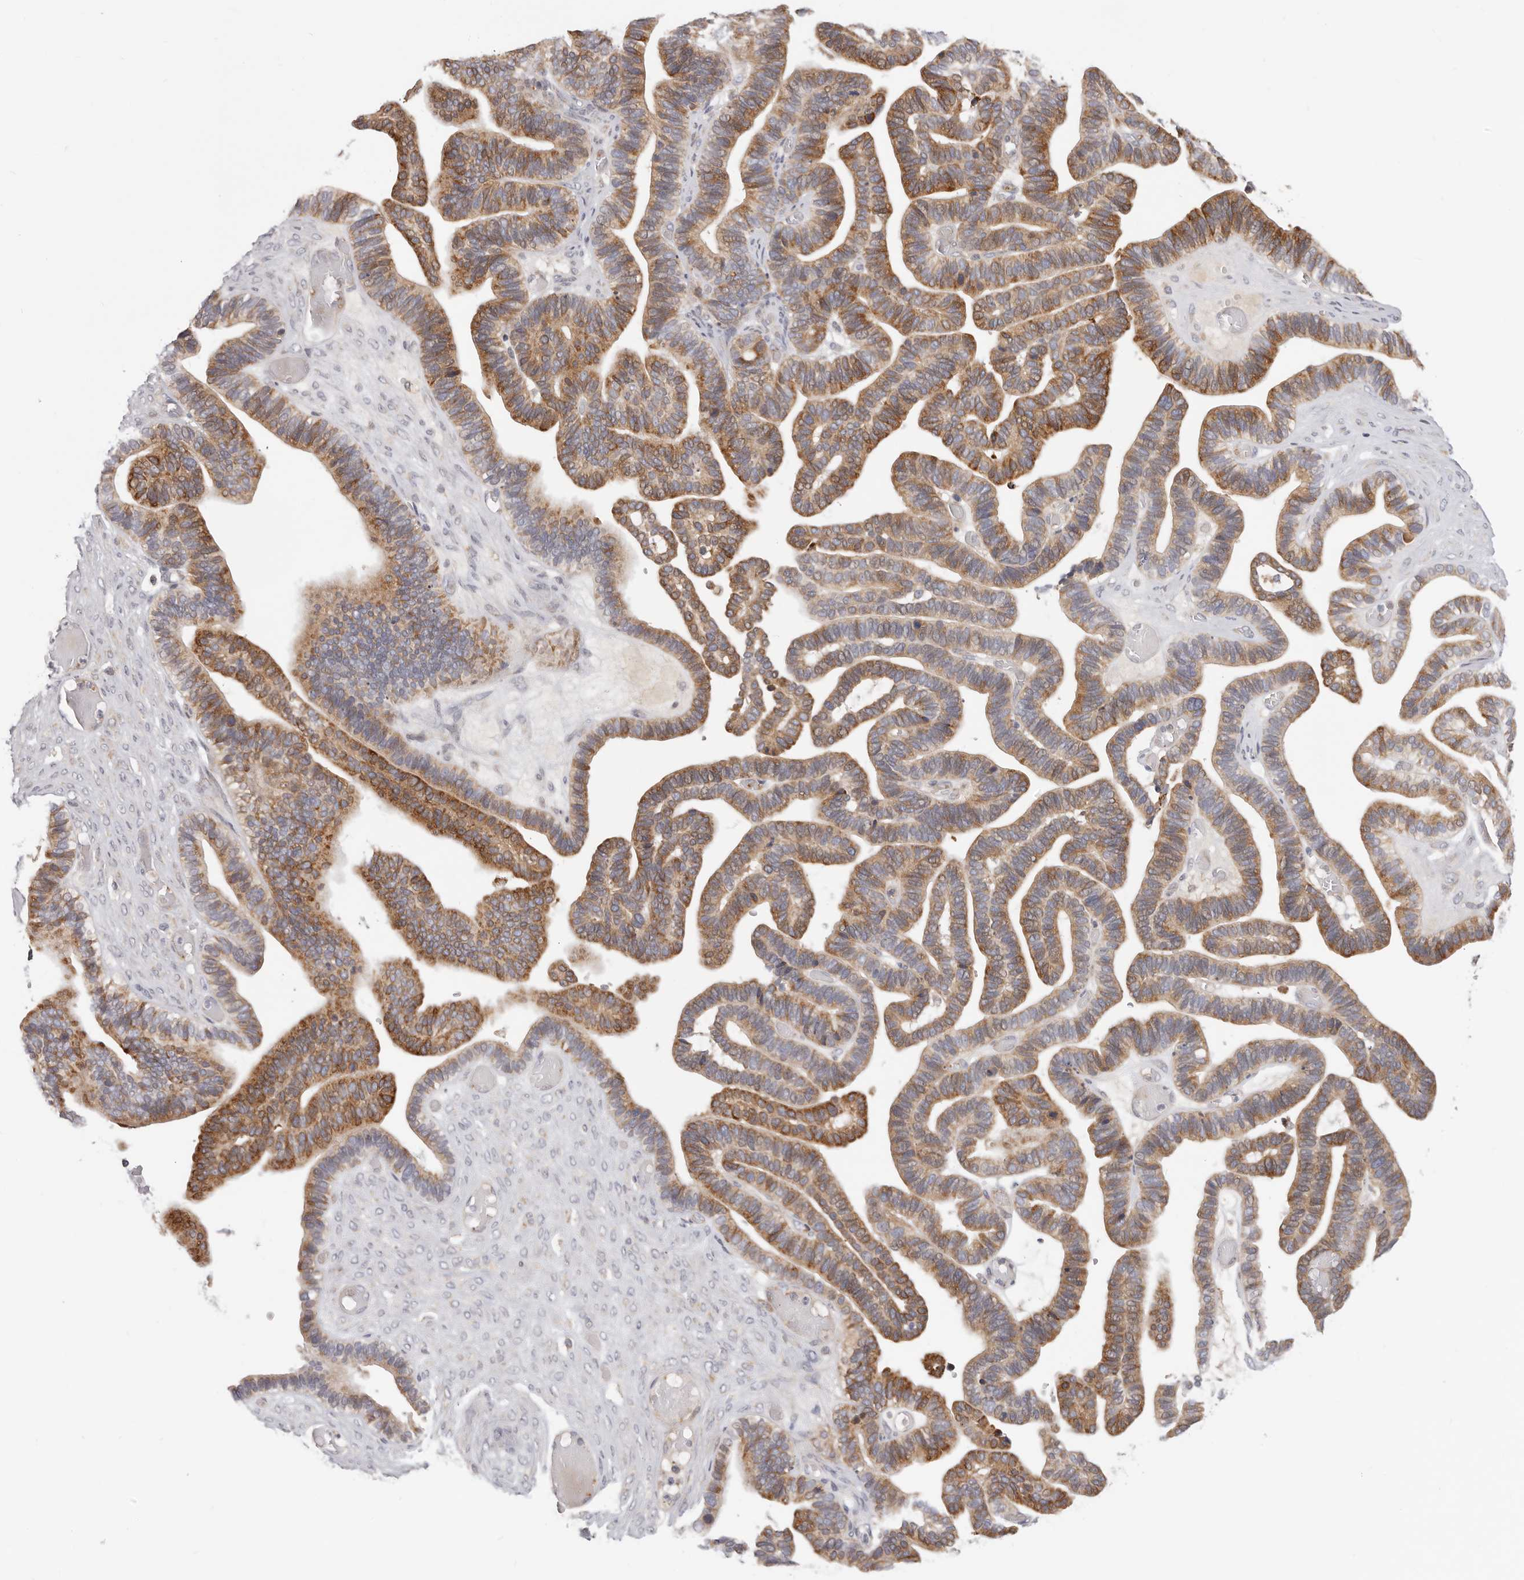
{"staining": {"intensity": "moderate", "quantity": ">75%", "location": "cytoplasmic/membranous"}, "tissue": "ovarian cancer", "cell_type": "Tumor cells", "image_type": "cancer", "snomed": [{"axis": "morphology", "description": "Cystadenocarcinoma, serous, NOS"}, {"axis": "topography", "description": "Ovary"}], "caption": "Brown immunohistochemical staining in human ovarian cancer shows moderate cytoplasmic/membranous staining in approximately >75% of tumor cells.", "gene": "TFB2M", "patient": {"sex": "female", "age": 56}}